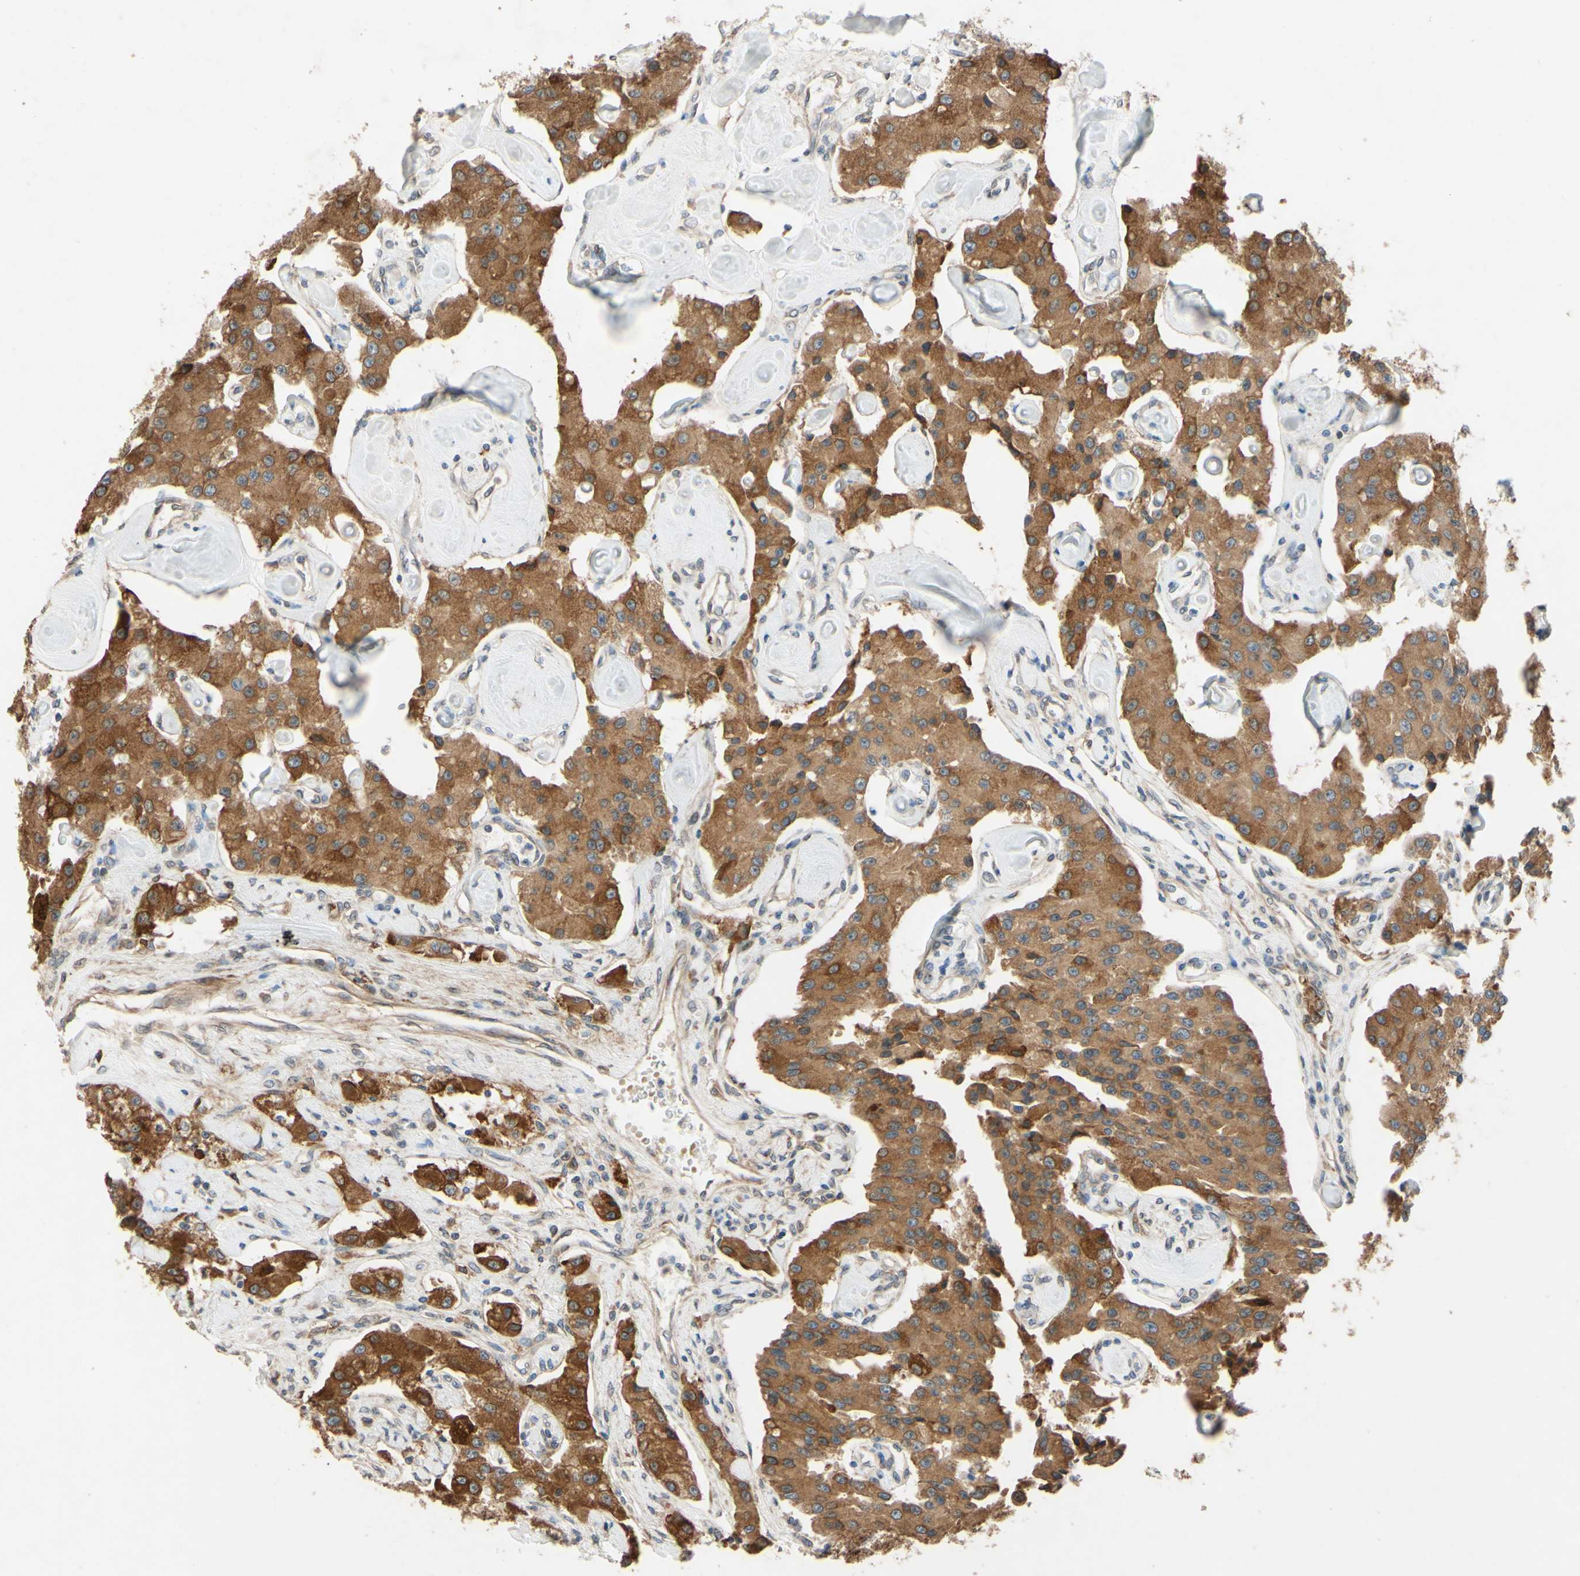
{"staining": {"intensity": "moderate", "quantity": ">75%", "location": "cytoplasmic/membranous,nuclear"}, "tissue": "carcinoid", "cell_type": "Tumor cells", "image_type": "cancer", "snomed": [{"axis": "morphology", "description": "Carcinoid, malignant, NOS"}, {"axis": "topography", "description": "Pancreas"}], "caption": "Carcinoid tissue exhibits moderate cytoplasmic/membranous and nuclear expression in about >75% of tumor cells, visualized by immunohistochemistry.", "gene": "PTPRU", "patient": {"sex": "male", "age": 41}}